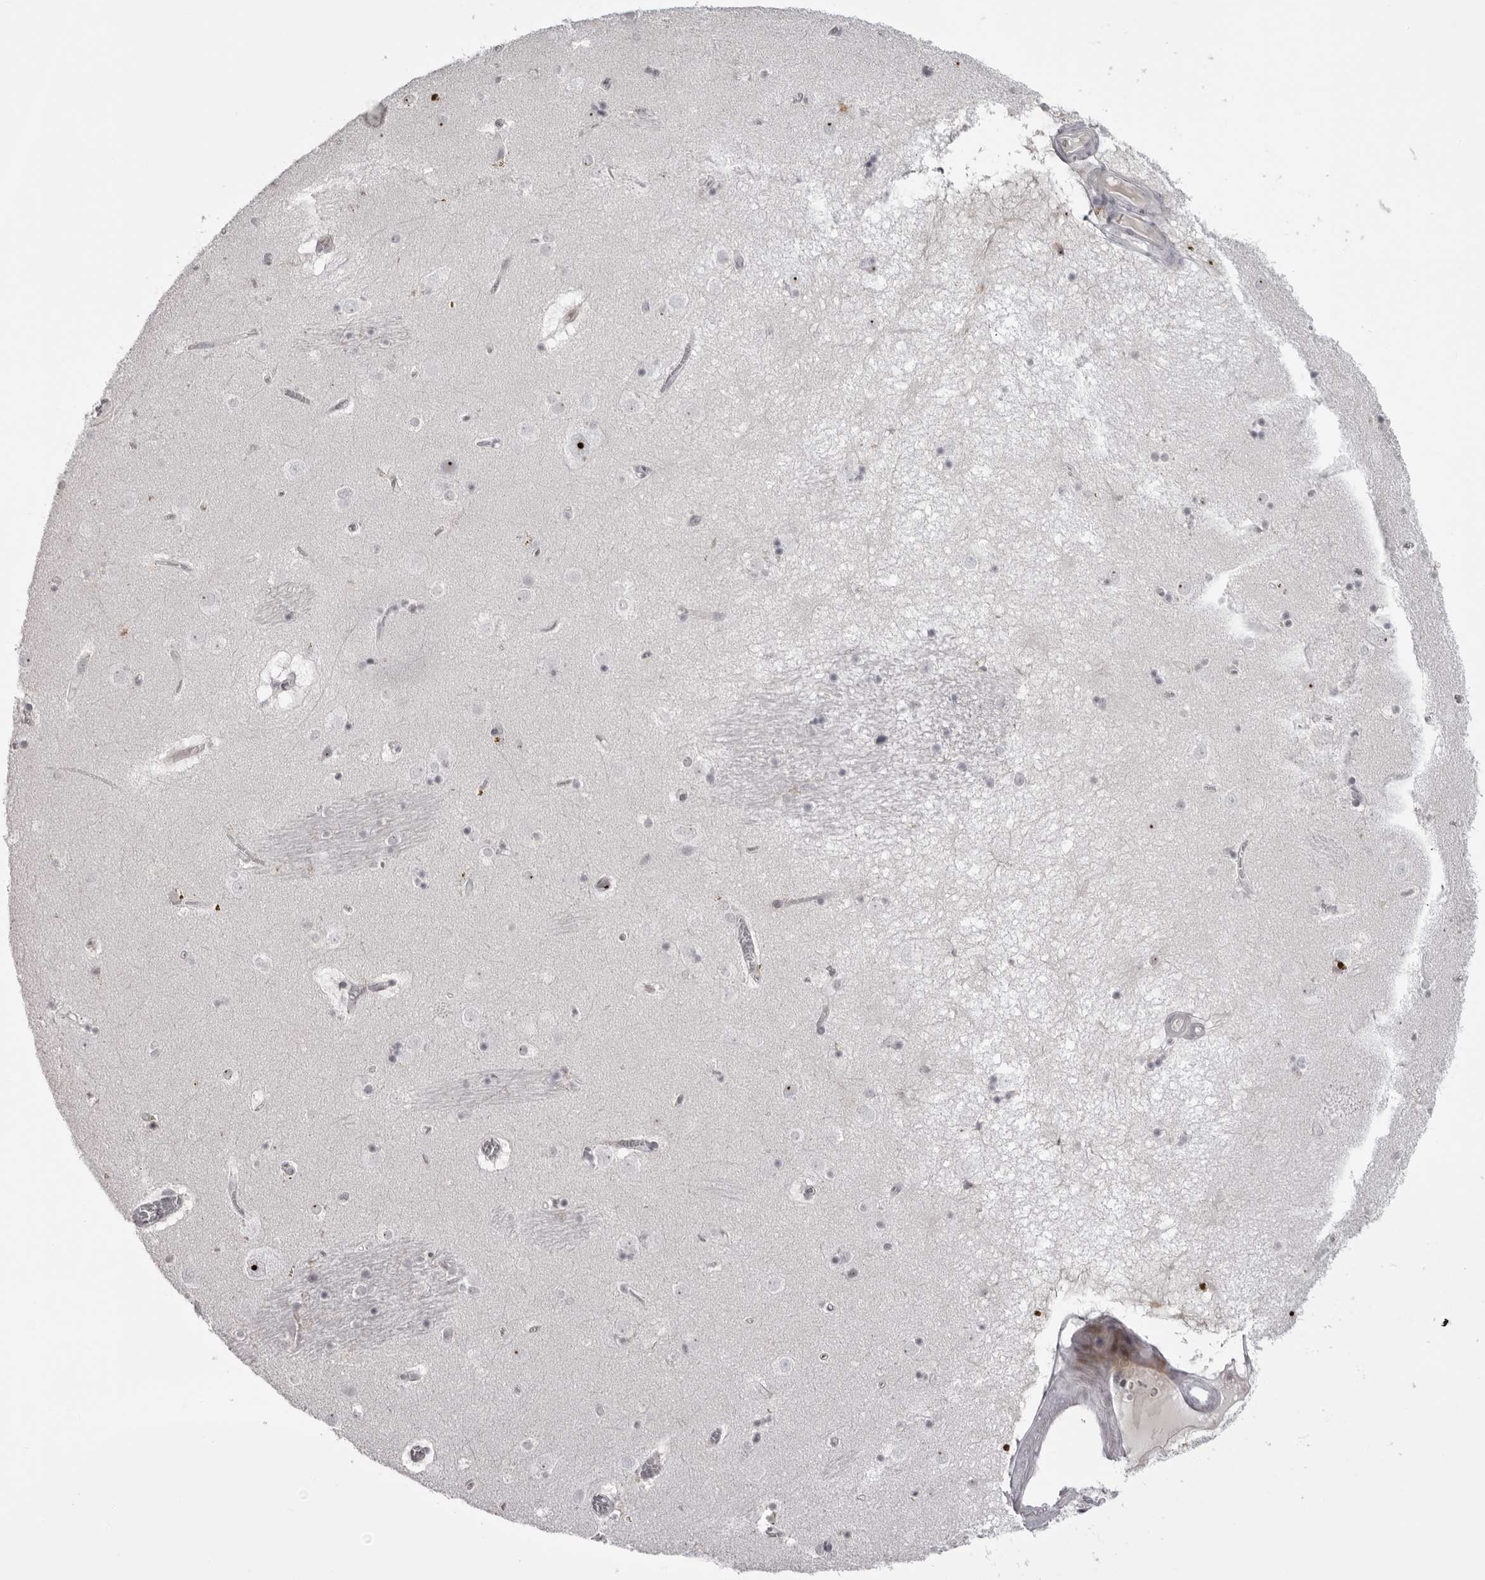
{"staining": {"intensity": "negative", "quantity": "none", "location": "none"}, "tissue": "caudate", "cell_type": "Glial cells", "image_type": "normal", "snomed": [{"axis": "morphology", "description": "Normal tissue, NOS"}, {"axis": "topography", "description": "Lateral ventricle wall"}], "caption": "The photomicrograph demonstrates no staining of glial cells in normal caudate. (Stains: DAB IHC with hematoxylin counter stain, Microscopy: brightfield microscopy at high magnification).", "gene": "HELZ", "patient": {"sex": "male", "age": 70}}